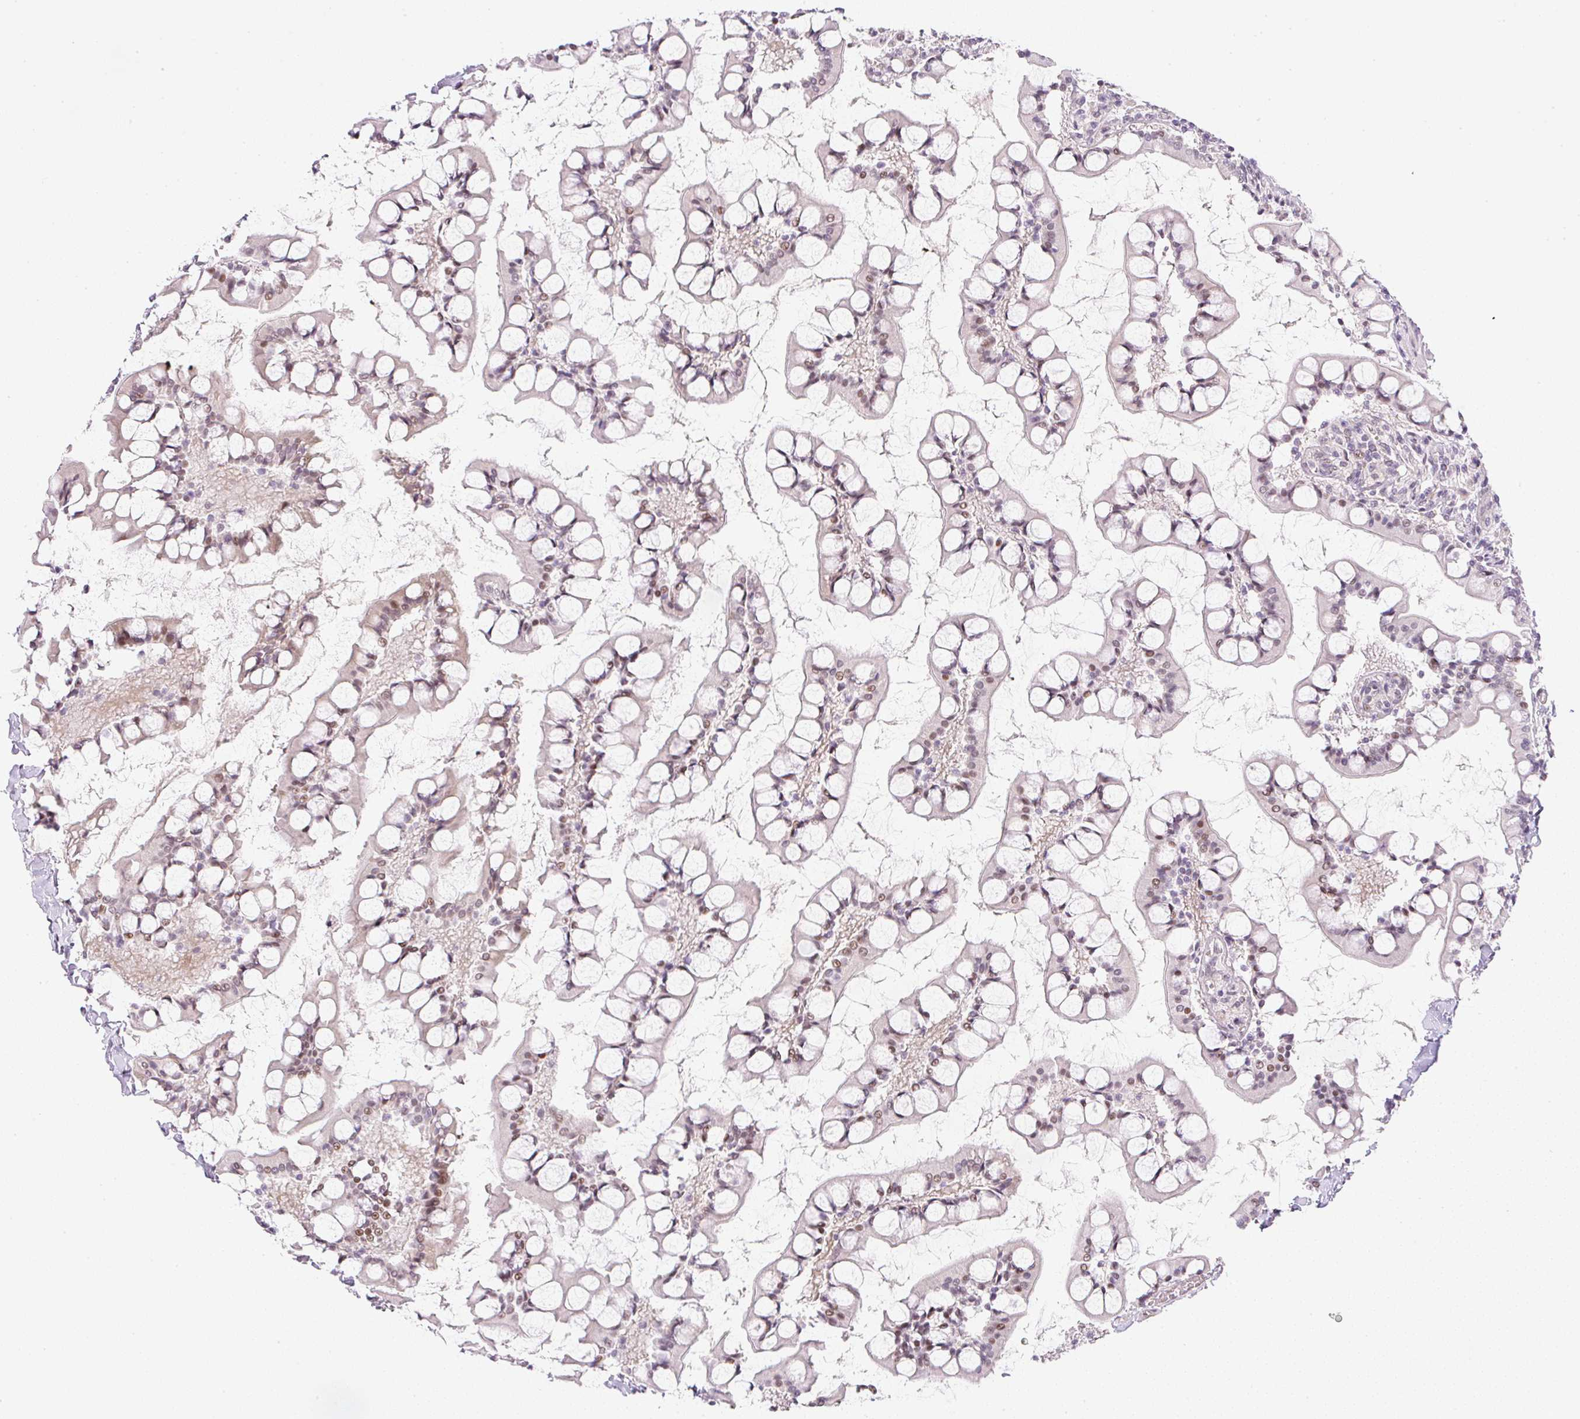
{"staining": {"intensity": "moderate", "quantity": ">75%", "location": "nuclear"}, "tissue": "small intestine", "cell_type": "Glandular cells", "image_type": "normal", "snomed": [{"axis": "morphology", "description": "Normal tissue, NOS"}, {"axis": "topography", "description": "Small intestine"}], "caption": "Immunohistochemistry (IHC) staining of normal small intestine, which shows medium levels of moderate nuclear staining in approximately >75% of glandular cells indicating moderate nuclear protein staining. The staining was performed using DAB (3,3'-diaminobenzidine) (brown) for protein detection and nuclei were counterstained in hematoxylin (blue).", "gene": "DPPA4", "patient": {"sex": "male", "age": 52}}